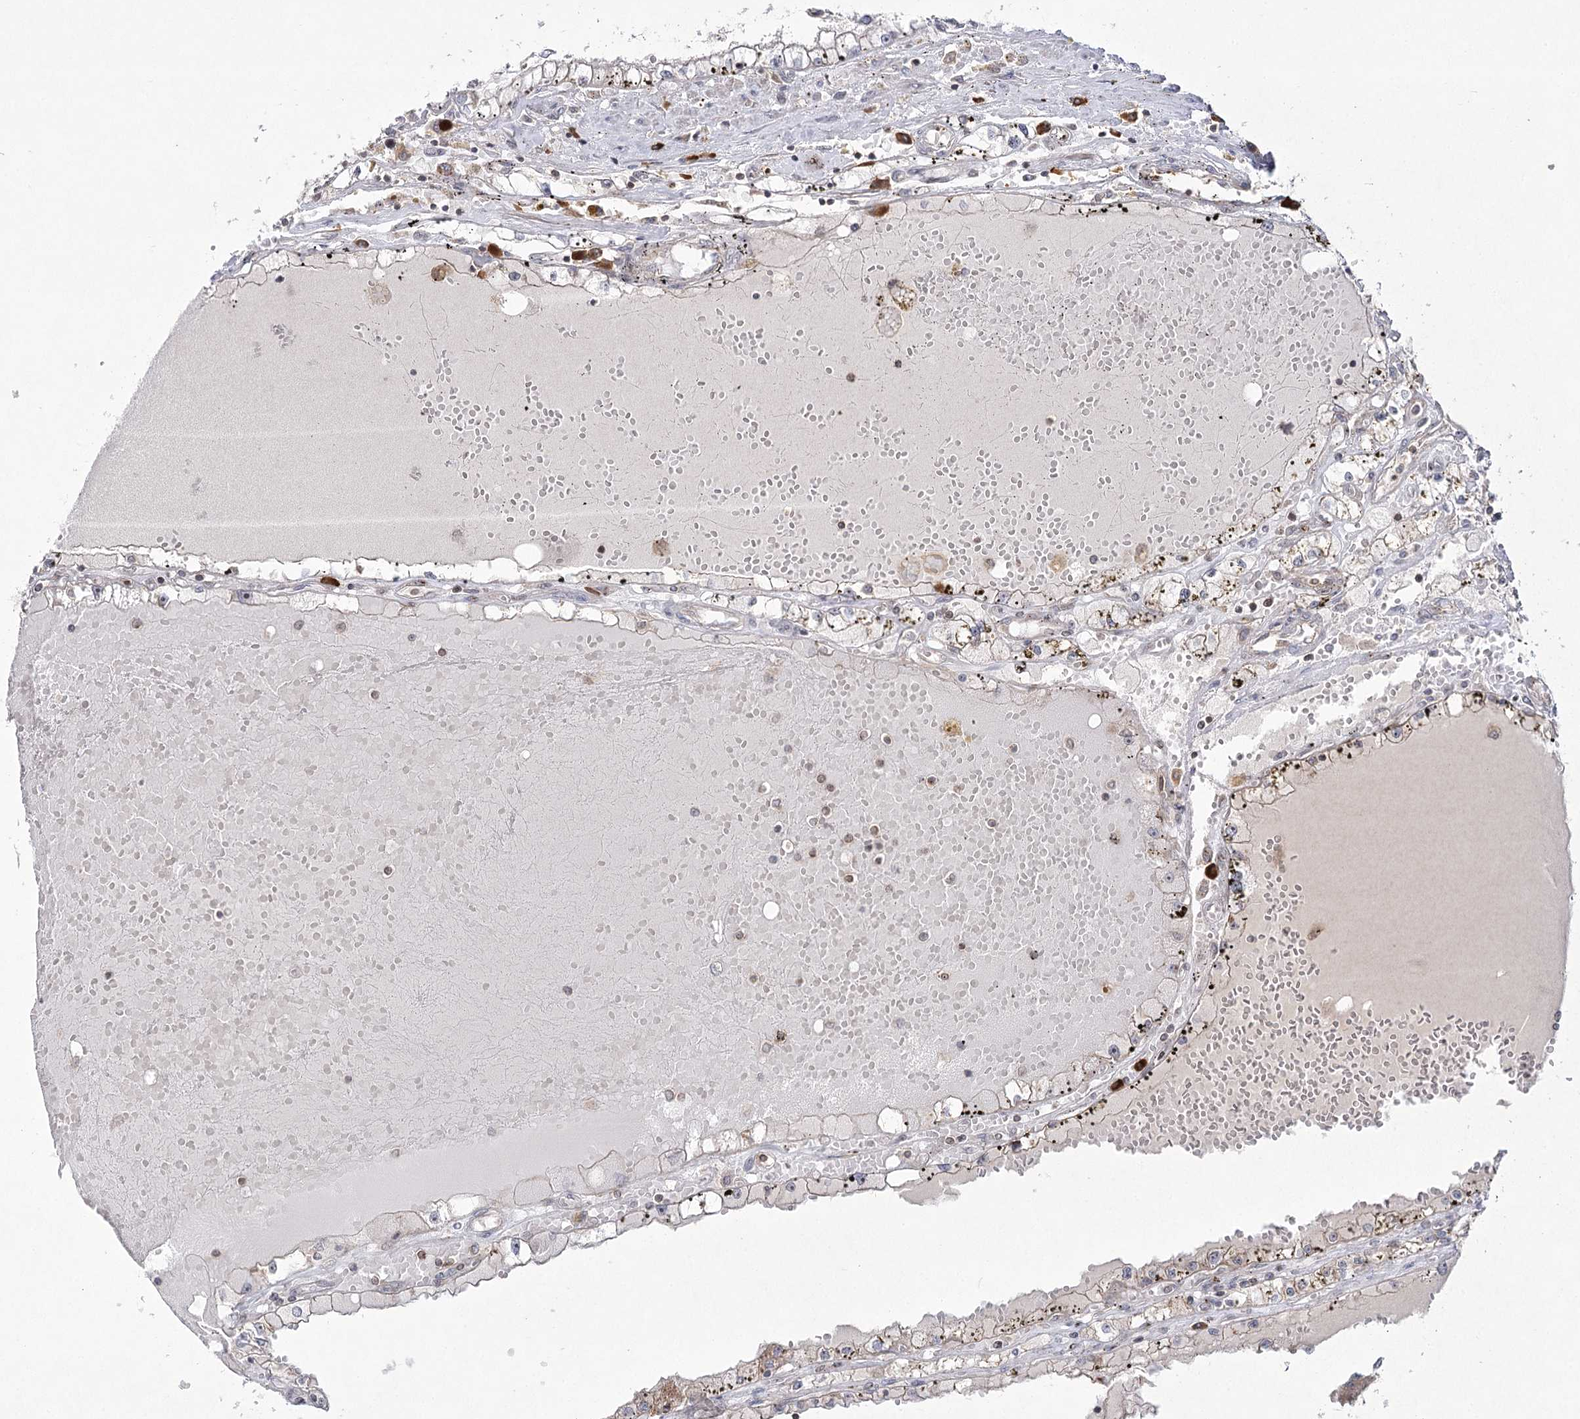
{"staining": {"intensity": "negative", "quantity": "none", "location": "none"}, "tissue": "renal cancer", "cell_type": "Tumor cells", "image_type": "cancer", "snomed": [{"axis": "morphology", "description": "Adenocarcinoma, NOS"}, {"axis": "topography", "description": "Kidney"}], "caption": "Photomicrograph shows no protein staining in tumor cells of adenocarcinoma (renal) tissue.", "gene": "SYTL1", "patient": {"sex": "male", "age": 56}}